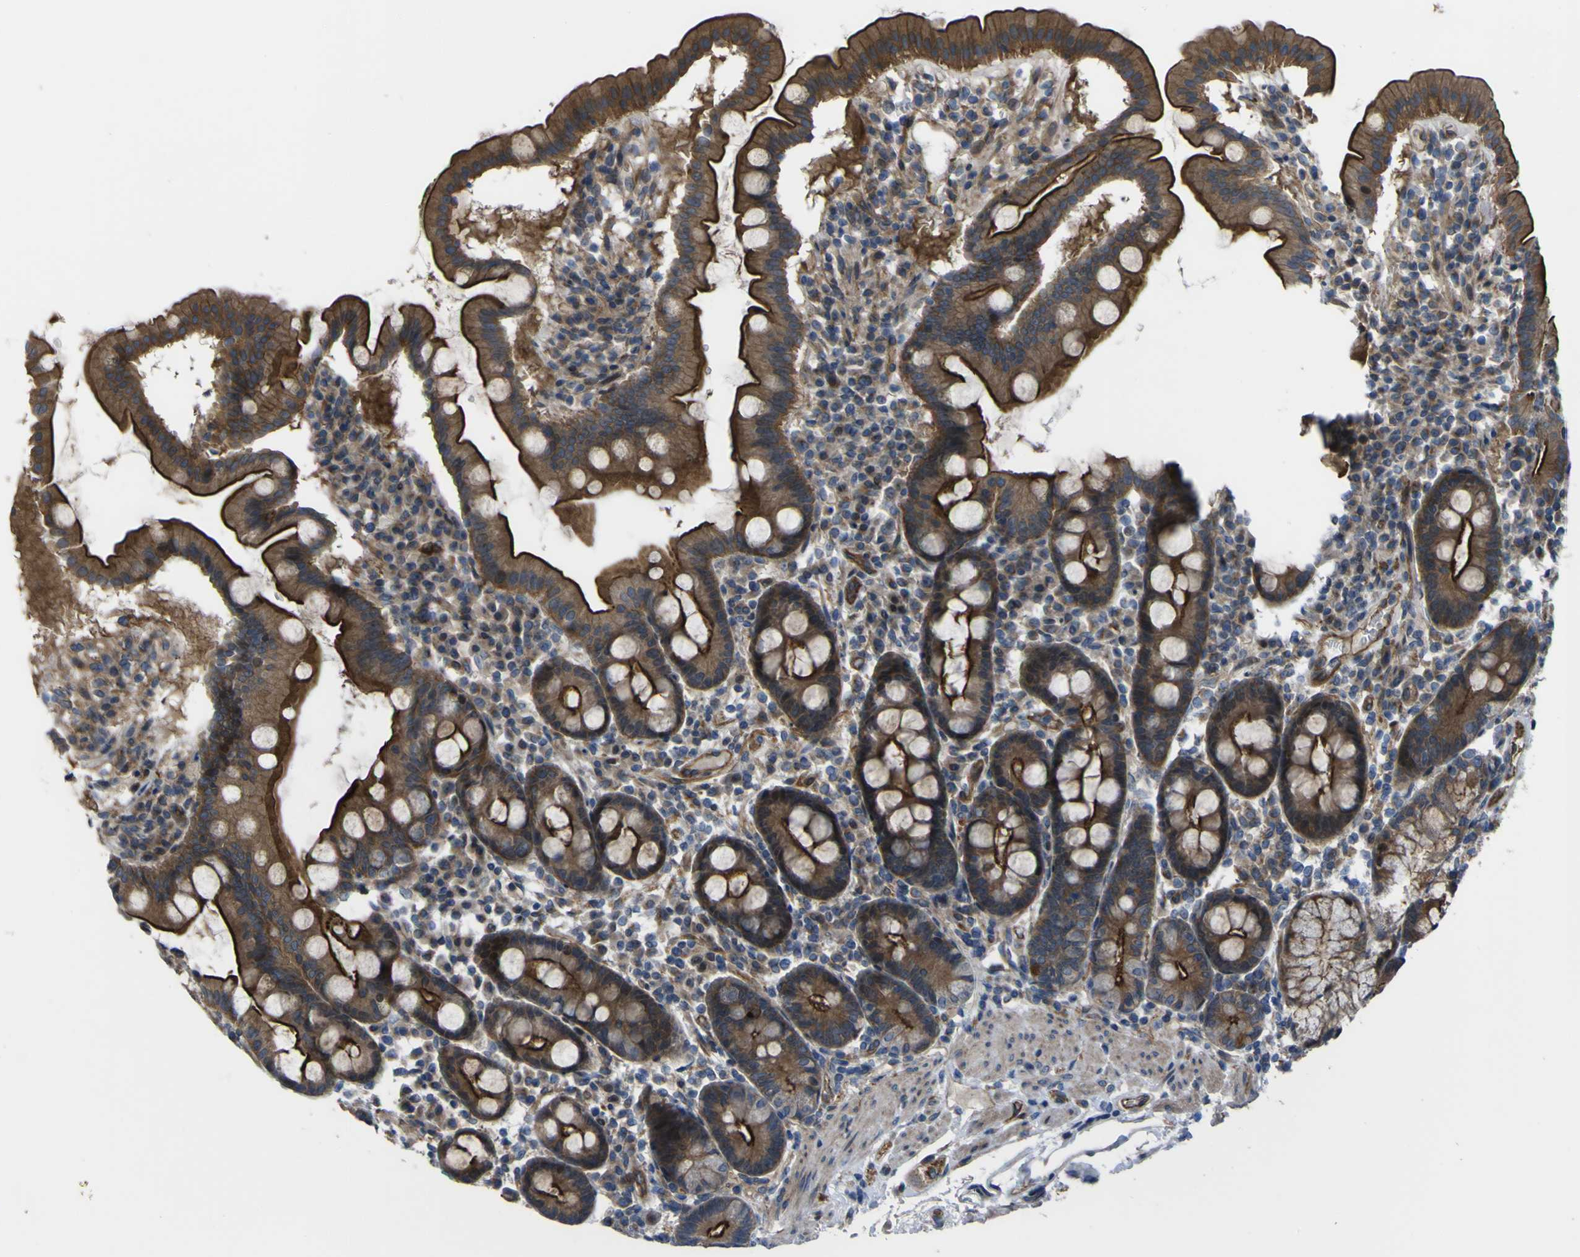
{"staining": {"intensity": "strong", "quantity": ">75%", "location": "cytoplasmic/membranous"}, "tissue": "duodenum", "cell_type": "Glandular cells", "image_type": "normal", "snomed": [{"axis": "morphology", "description": "Normal tissue, NOS"}, {"axis": "topography", "description": "Duodenum"}], "caption": "Protein staining of benign duodenum demonstrates strong cytoplasmic/membranous positivity in approximately >75% of glandular cells.", "gene": "FBXO30", "patient": {"sex": "male", "age": 50}}